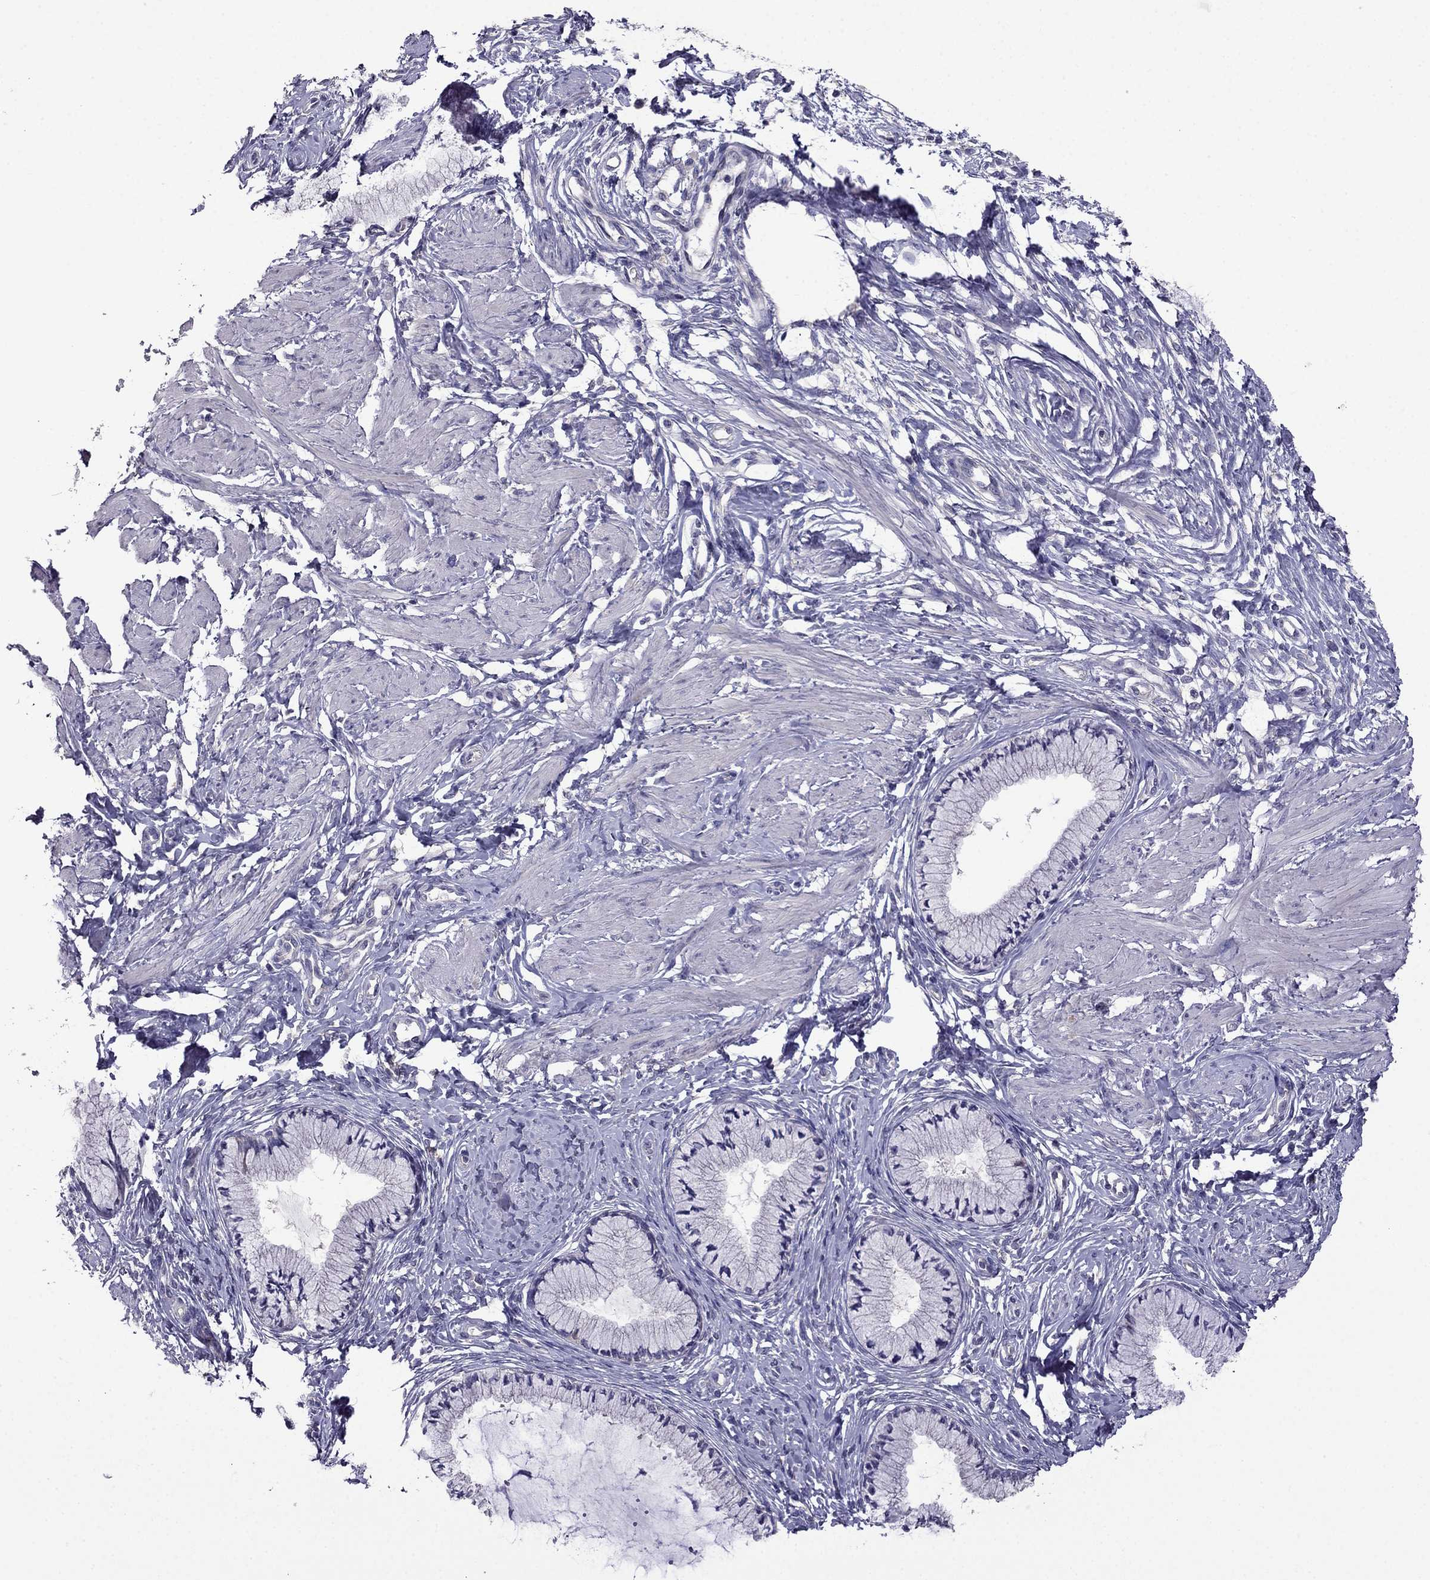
{"staining": {"intensity": "negative", "quantity": "none", "location": "none"}, "tissue": "cervix", "cell_type": "Glandular cells", "image_type": "normal", "snomed": [{"axis": "morphology", "description": "Normal tissue, NOS"}, {"axis": "topography", "description": "Cervix"}], "caption": "High magnification brightfield microscopy of normal cervix stained with DAB (brown) and counterstained with hematoxylin (blue): glandular cells show no significant expression. (IHC, brightfield microscopy, high magnification).", "gene": "SCNN1D", "patient": {"sex": "female", "age": 37}}